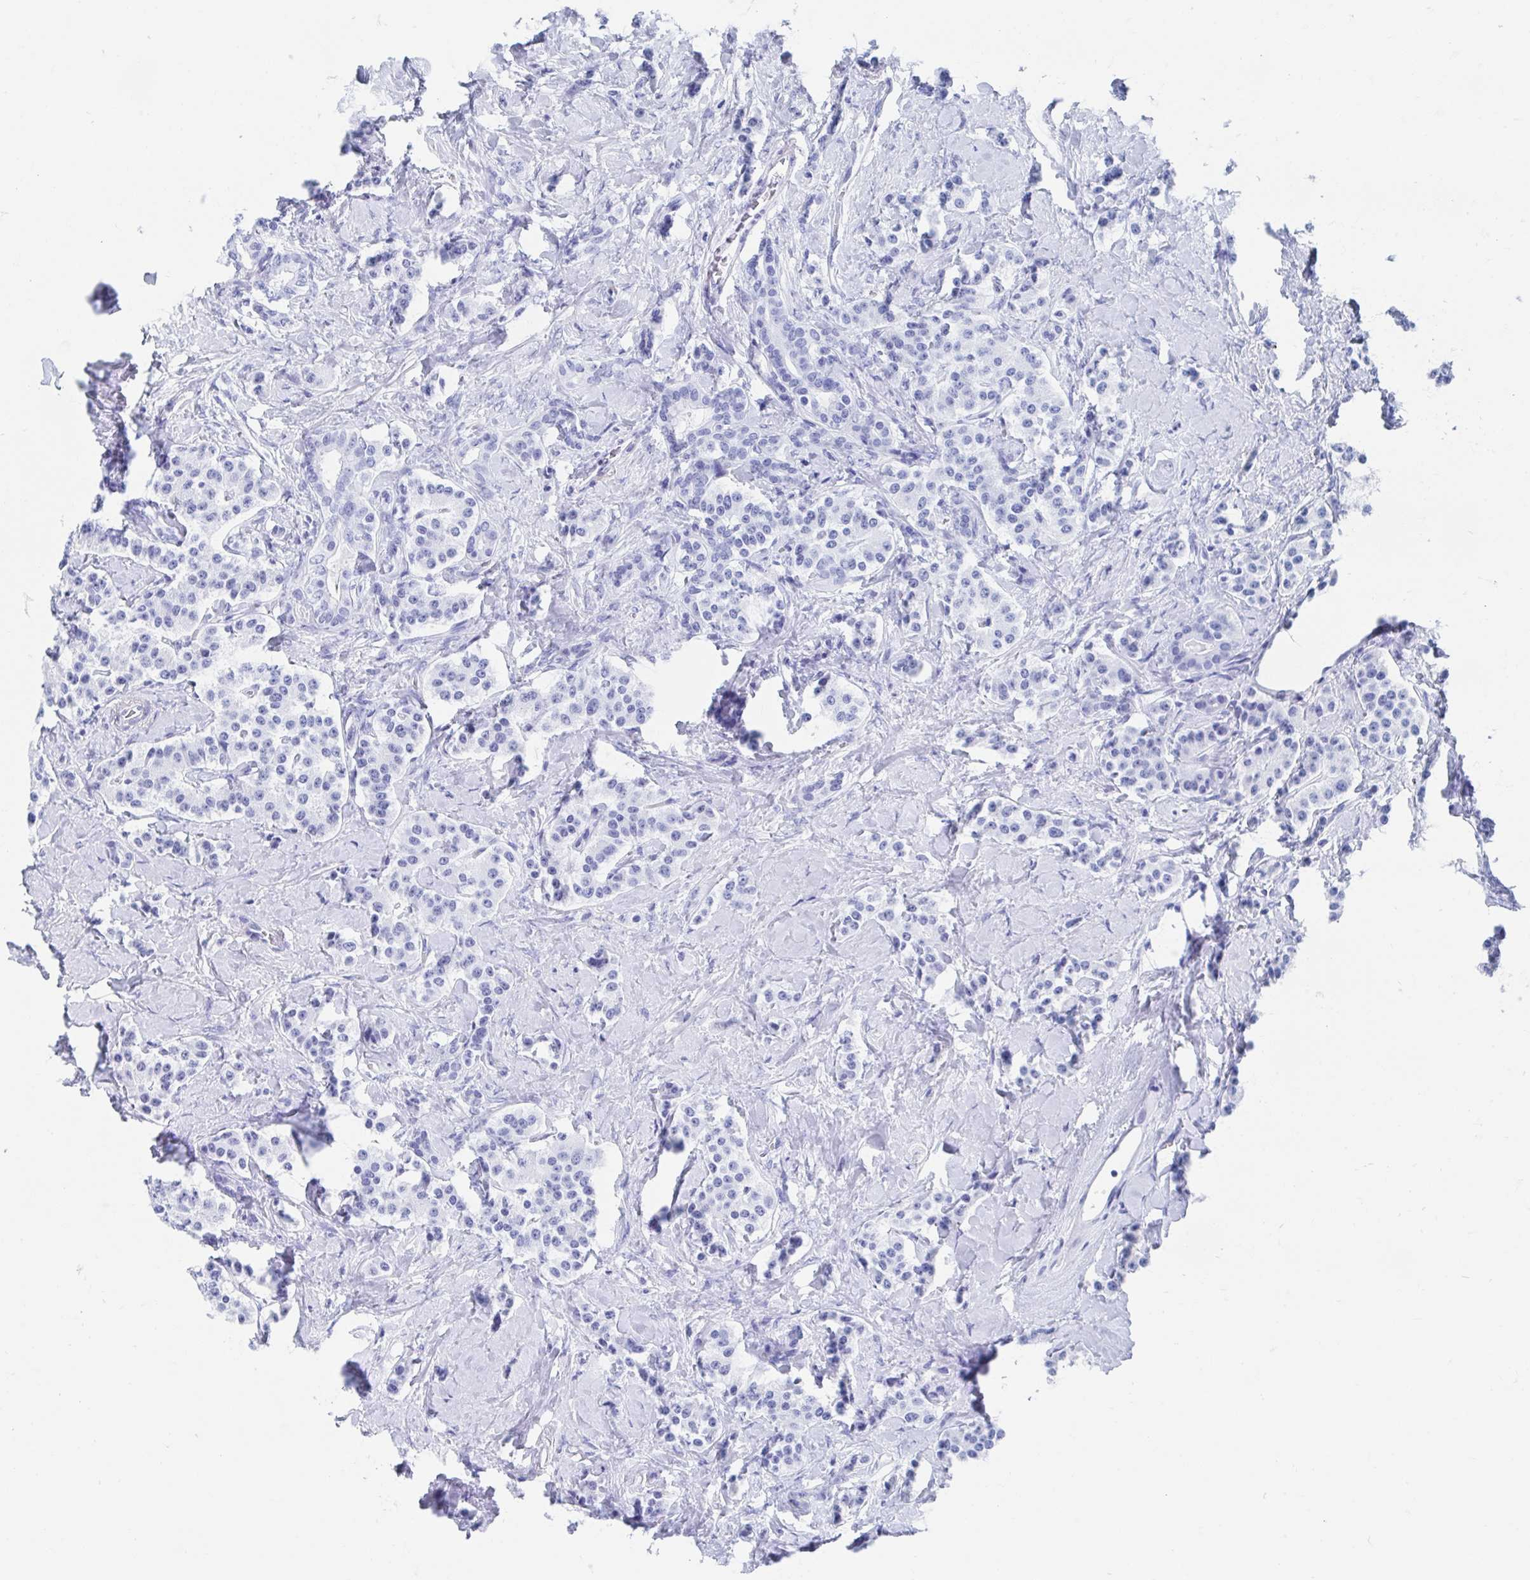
{"staining": {"intensity": "negative", "quantity": "none", "location": "none"}, "tissue": "carcinoid", "cell_type": "Tumor cells", "image_type": "cancer", "snomed": [{"axis": "morphology", "description": "Normal tissue, NOS"}, {"axis": "morphology", "description": "Carcinoid, malignant, NOS"}, {"axis": "topography", "description": "Pancreas"}], "caption": "High power microscopy micrograph of an immunohistochemistry (IHC) micrograph of carcinoid, revealing no significant expression in tumor cells.", "gene": "HDGFL1", "patient": {"sex": "male", "age": 36}}